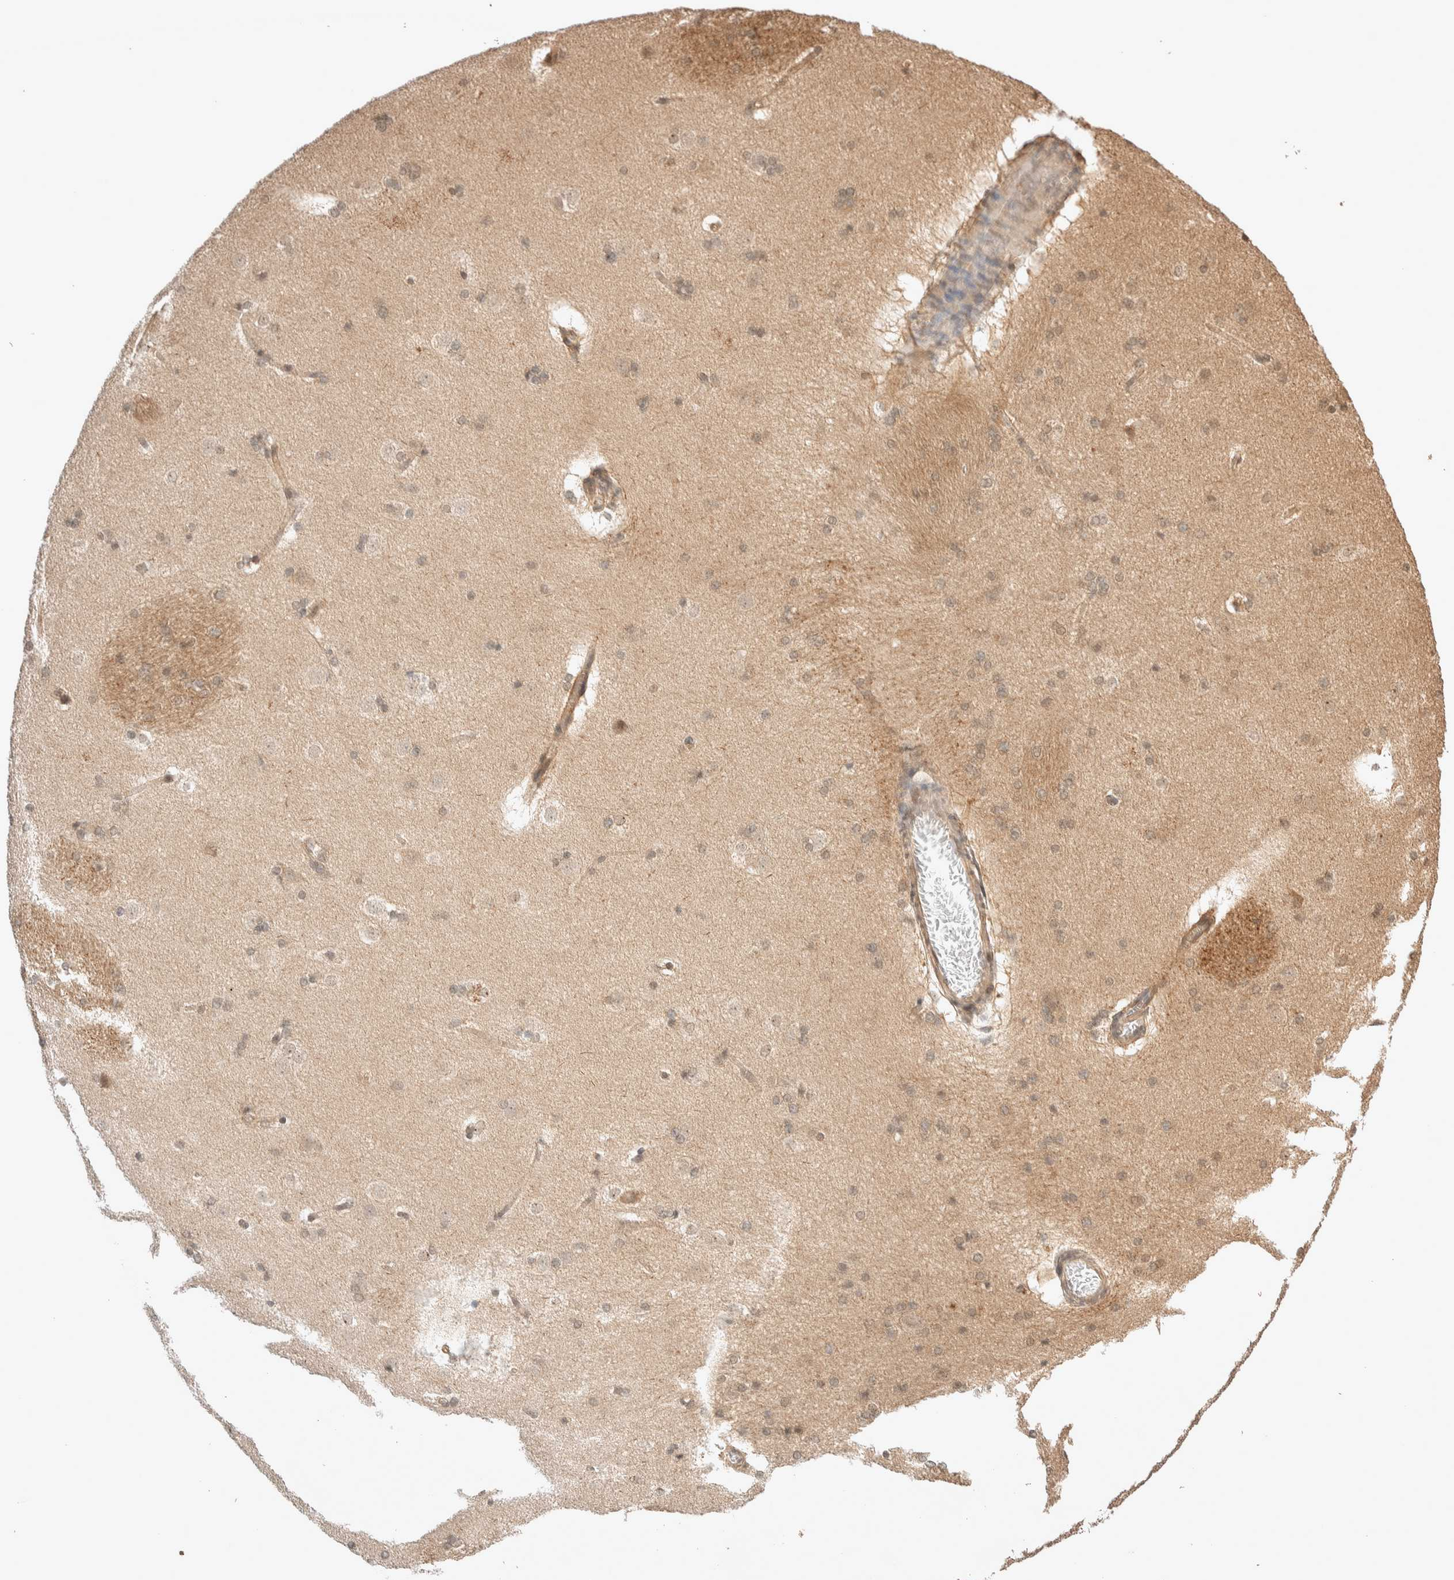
{"staining": {"intensity": "moderate", "quantity": "<25%", "location": "cytoplasmic/membranous"}, "tissue": "caudate", "cell_type": "Glial cells", "image_type": "normal", "snomed": [{"axis": "morphology", "description": "Normal tissue, NOS"}, {"axis": "topography", "description": "Lateral ventricle wall"}], "caption": "Protein staining of unremarkable caudate exhibits moderate cytoplasmic/membranous expression in about <25% of glial cells. (DAB IHC, brown staining for protein, blue staining for nuclei).", "gene": "THRA", "patient": {"sex": "female", "age": 19}}